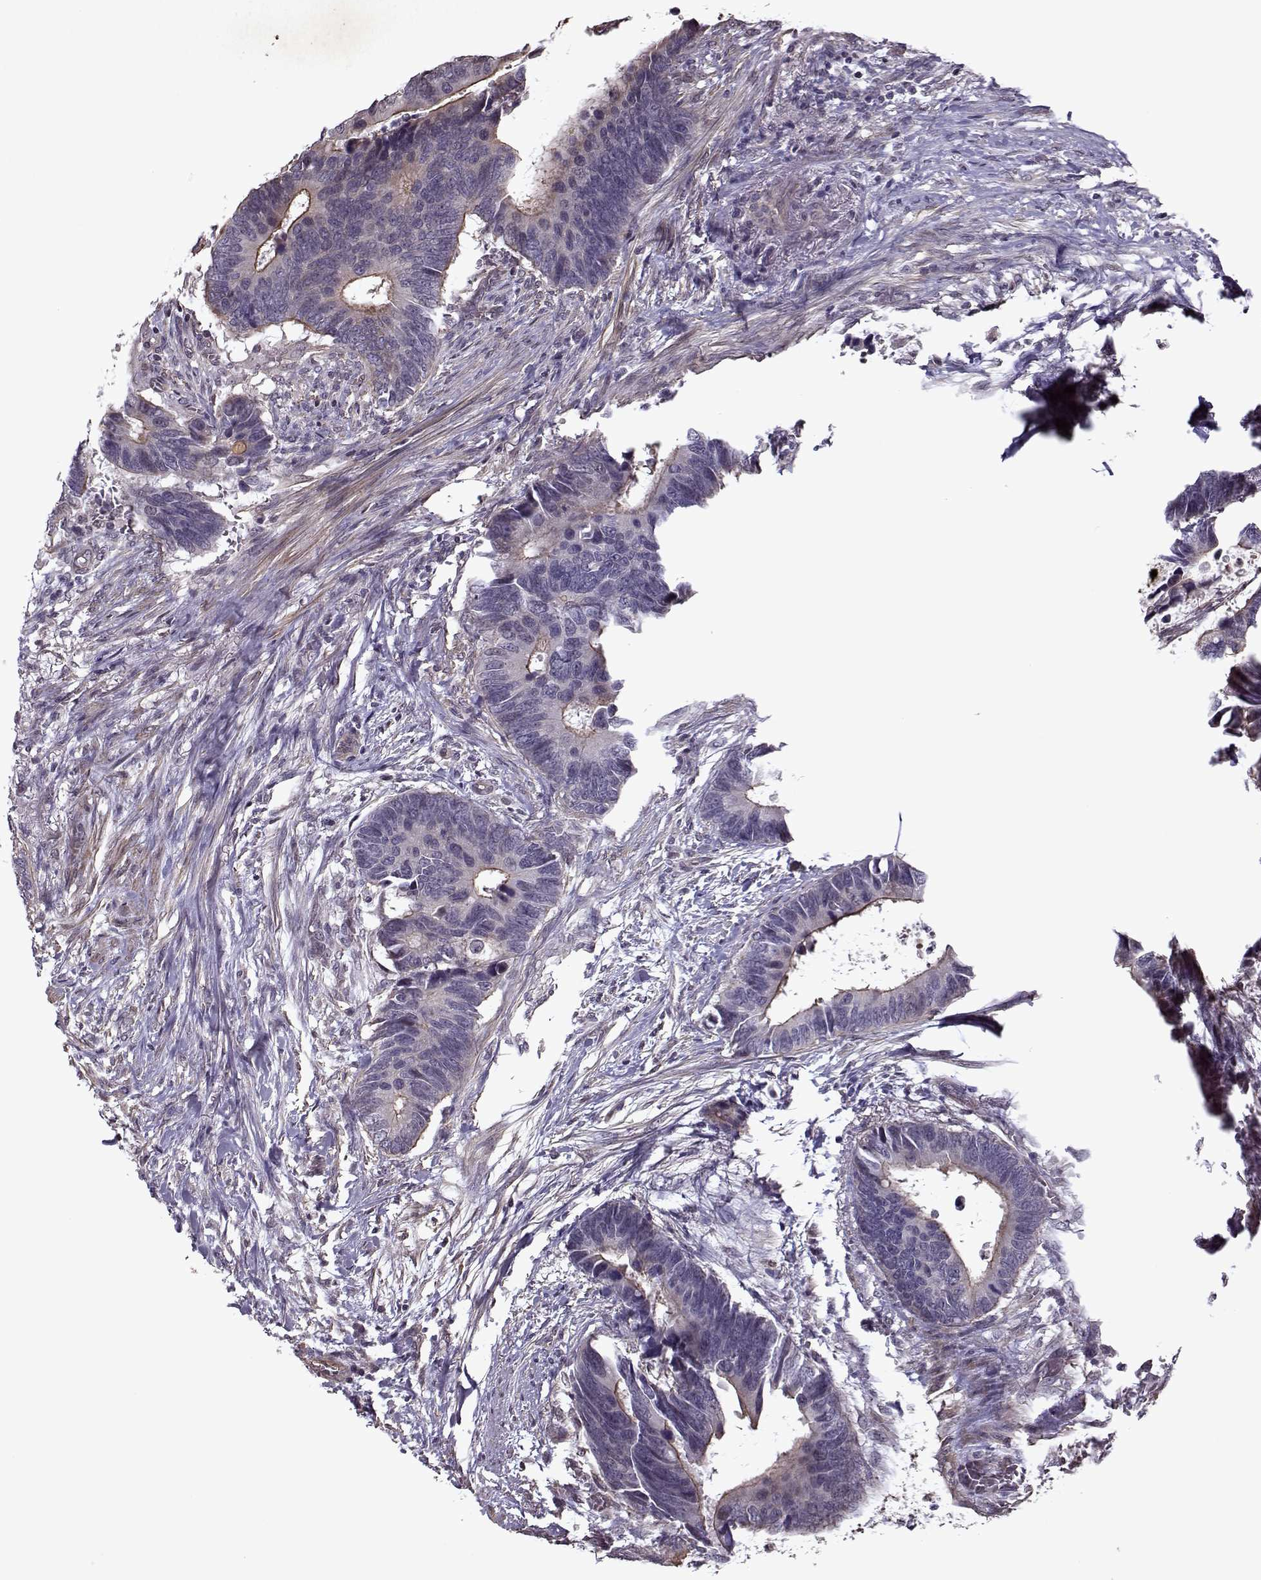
{"staining": {"intensity": "moderate", "quantity": "<25%", "location": "cytoplasmic/membranous"}, "tissue": "colorectal cancer", "cell_type": "Tumor cells", "image_type": "cancer", "snomed": [{"axis": "morphology", "description": "Adenocarcinoma, NOS"}, {"axis": "topography", "description": "Colon"}], "caption": "Protein staining displays moderate cytoplasmic/membranous expression in about <25% of tumor cells in adenocarcinoma (colorectal).", "gene": "KRT9", "patient": {"sex": "male", "age": 49}}